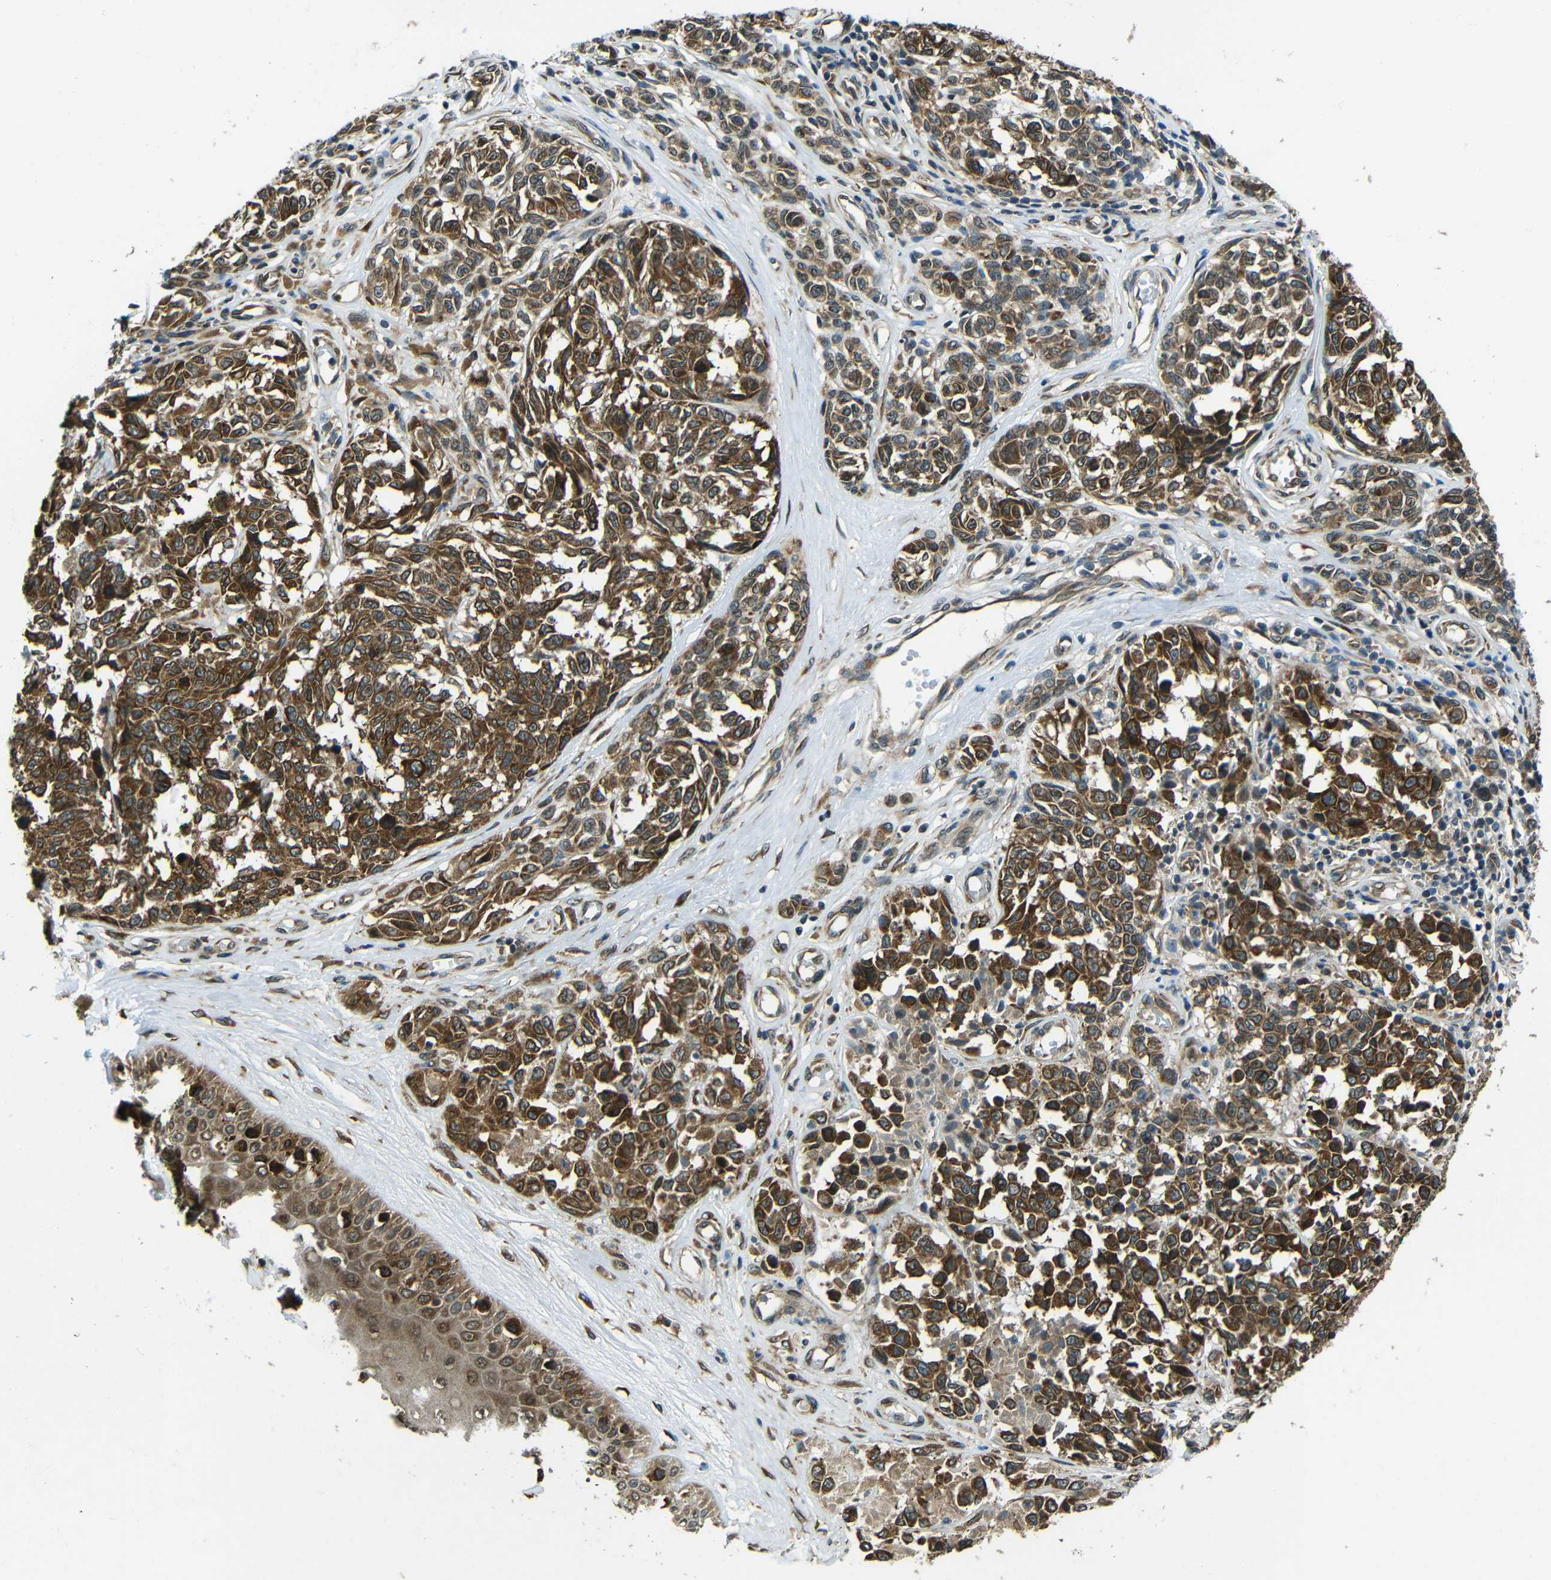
{"staining": {"intensity": "strong", "quantity": ">75%", "location": "cytoplasmic/membranous"}, "tissue": "melanoma", "cell_type": "Tumor cells", "image_type": "cancer", "snomed": [{"axis": "morphology", "description": "Malignant melanoma, NOS"}, {"axis": "topography", "description": "Skin"}], "caption": "This image reveals immunohistochemistry (IHC) staining of human malignant melanoma, with high strong cytoplasmic/membranous expression in approximately >75% of tumor cells.", "gene": "VAPB", "patient": {"sex": "female", "age": 64}}